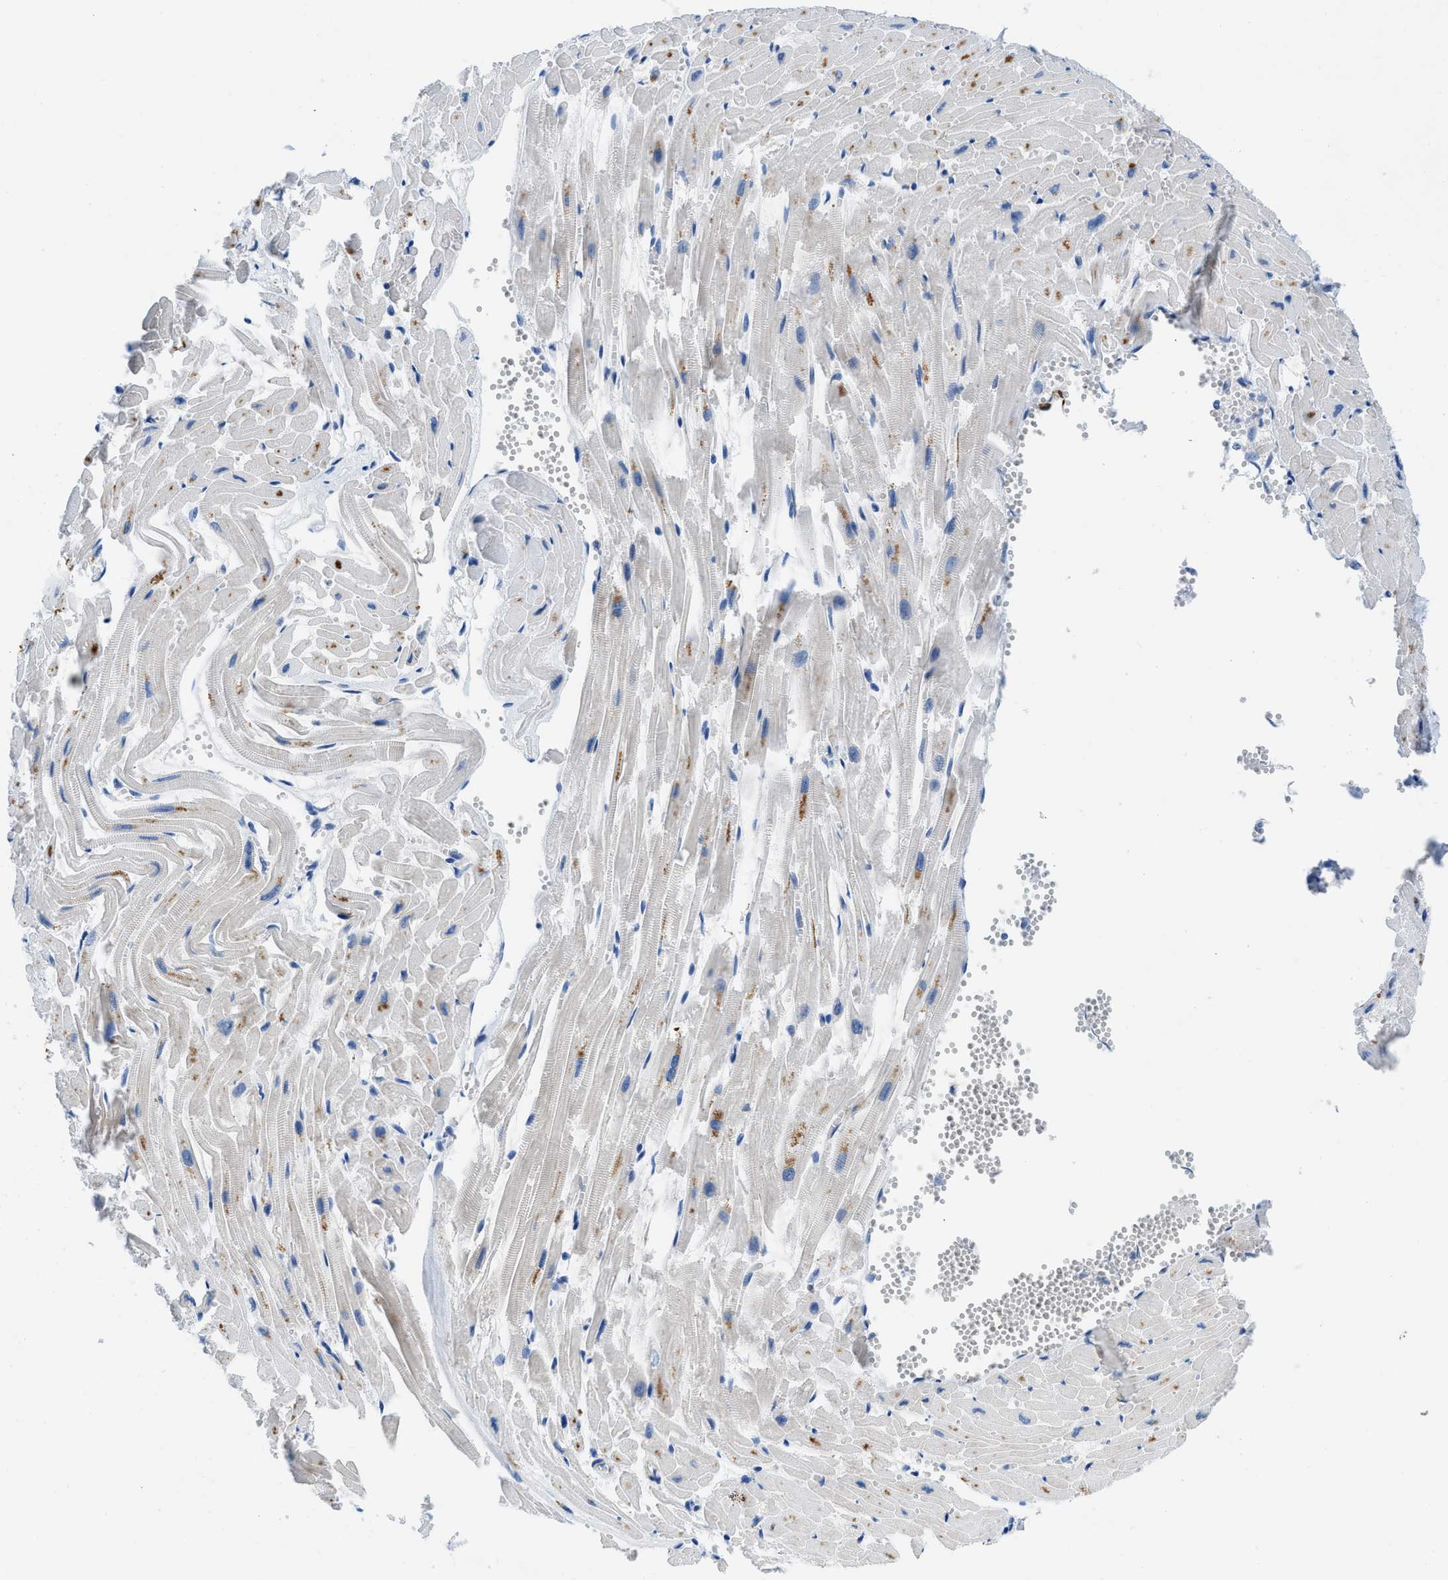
{"staining": {"intensity": "moderate", "quantity": "<25%", "location": "cytoplasmic/membranous"}, "tissue": "heart muscle", "cell_type": "Cardiomyocytes", "image_type": "normal", "snomed": [{"axis": "morphology", "description": "Normal tissue, NOS"}, {"axis": "topography", "description": "Heart"}], "caption": "This is a histology image of IHC staining of normal heart muscle, which shows moderate positivity in the cytoplasmic/membranous of cardiomyocytes.", "gene": "XCR1", "patient": {"sex": "female", "age": 19}}